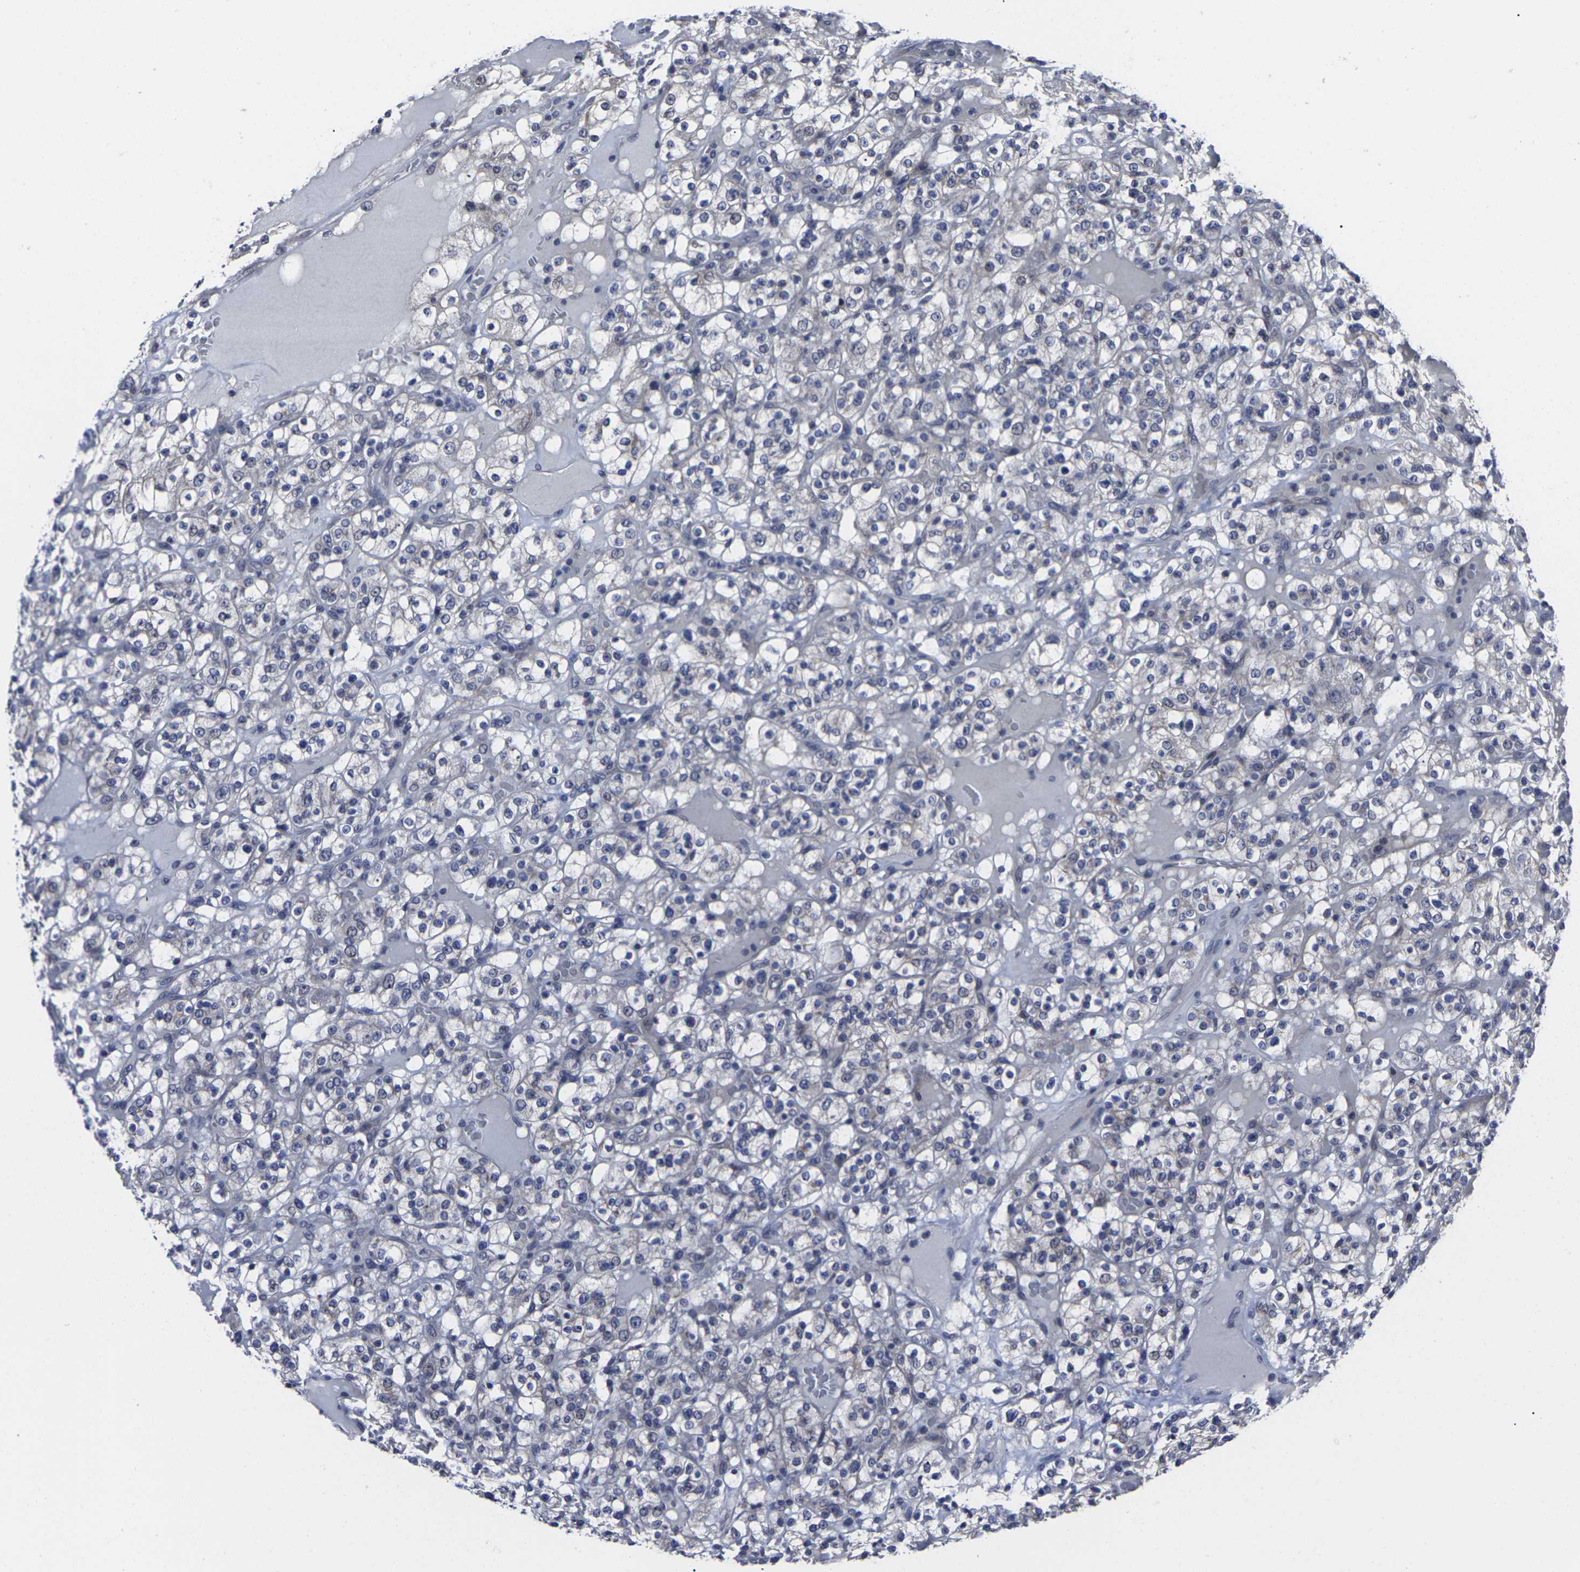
{"staining": {"intensity": "negative", "quantity": "none", "location": "none"}, "tissue": "renal cancer", "cell_type": "Tumor cells", "image_type": "cancer", "snomed": [{"axis": "morphology", "description": "Normal tissue, NOS"}, {"axis": "morphology", "description": "Adenocarcinoma, NOS"}, {"axis": "topography", "description": "Kidney"}], "caption": "Tumor cells are negative for brown protein staining in renal adenocarcinoma.", "gene": "MSANTD4", "patient": {"sex": "female", "age": 72}}